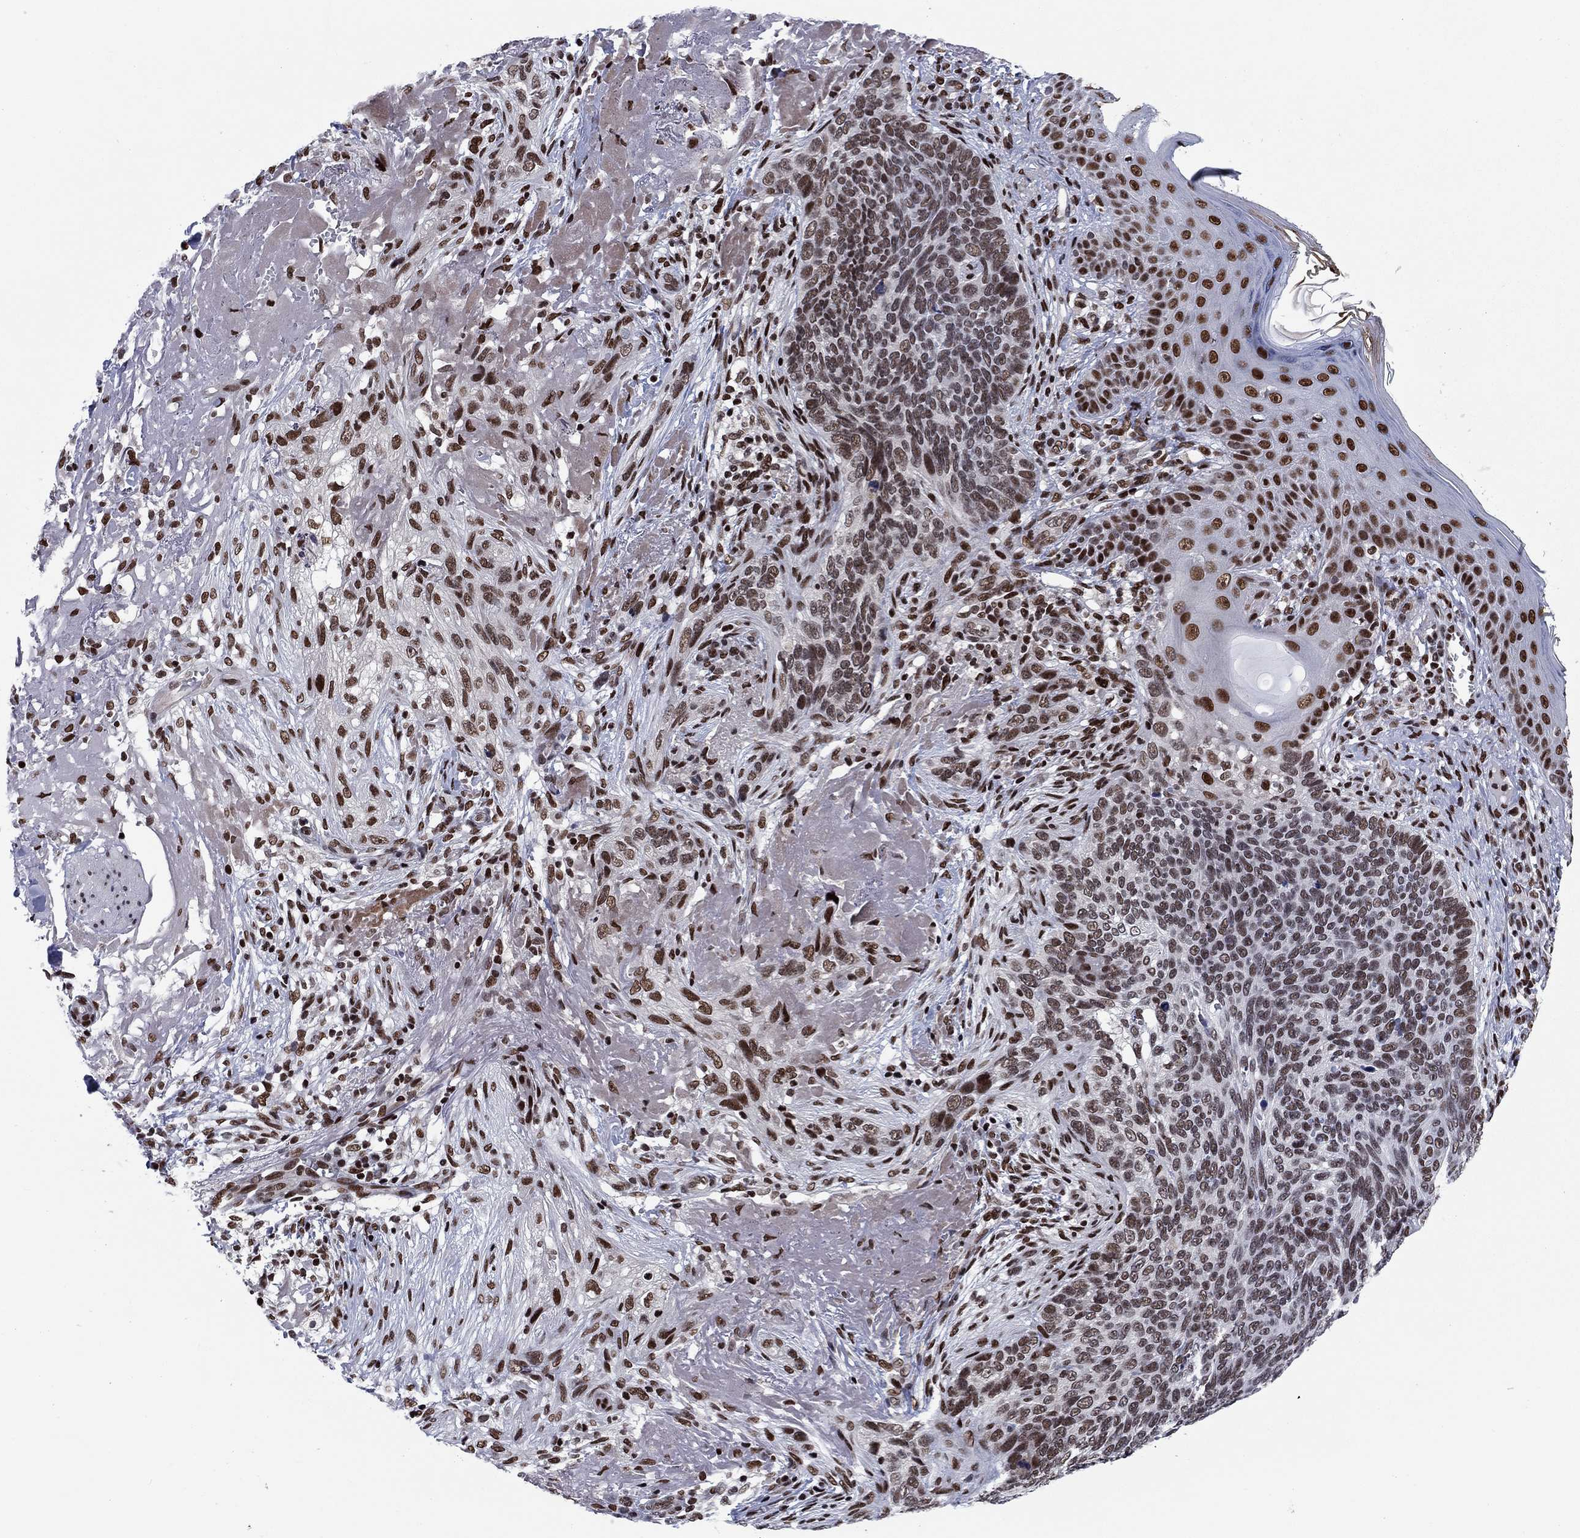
{"staining": {"intensity": "moderate", "quantity": ">75%", "location": "nuclear"}, "tissue": "skin cancer", "cell_type": "Tumor cells", "image_type": "cancer", "snomed": [{"axis": "morphology", "description": "Basal cell carcinoma"}, {"axis": "topography", "description": "Skin"}], "caption": "Moderate nuclear protein positivity is seen in about >75% of tumor cells in basal cell carcinoma (skin).", "gene": "RPRD1B", "patient": {"sex": "male", "age": 91}}